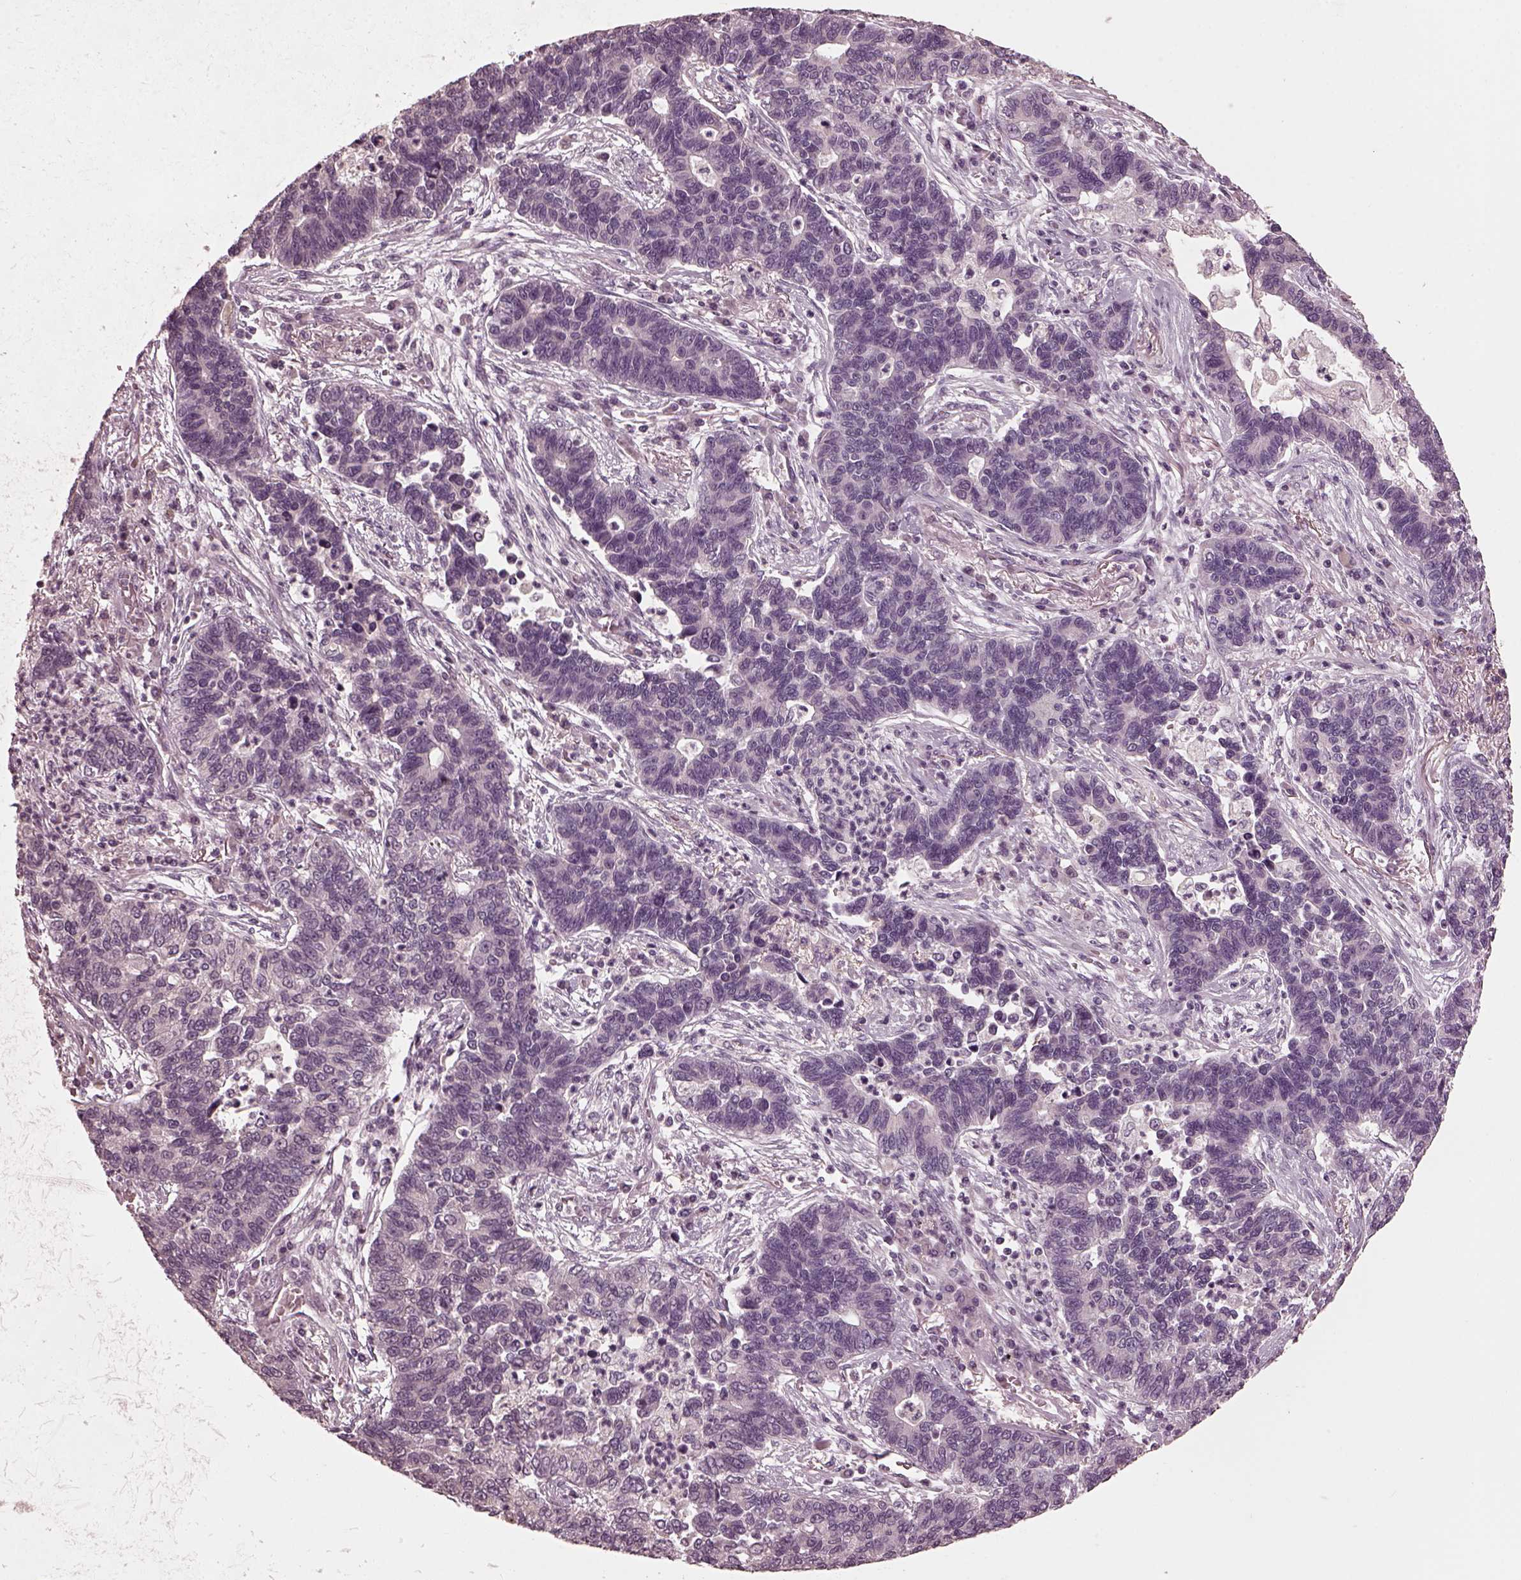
{"staining": {"intensity": "negative", "quantity": "none", "location": "none"}, "tissue": "lung cancer", "cell_type": "Tumor cells", "image_type": "cancer", "snomed": [{"axis": "morphology", "description": "Adenocarcinoma, NOS"}, {"axis": "topography", "description": "Lung"}], "caption": "Lung cancer was stained to show a protein in brown. There is no significant staining in tumor cells. Brightfield microscopy of IHC stained with DAB (3,3'-diaminobenzidine) (brown) and hematoxylin (blue), captured at high magnification.", "gene": "RCVRN", "patient": {"sex": "female", "age": 57}}